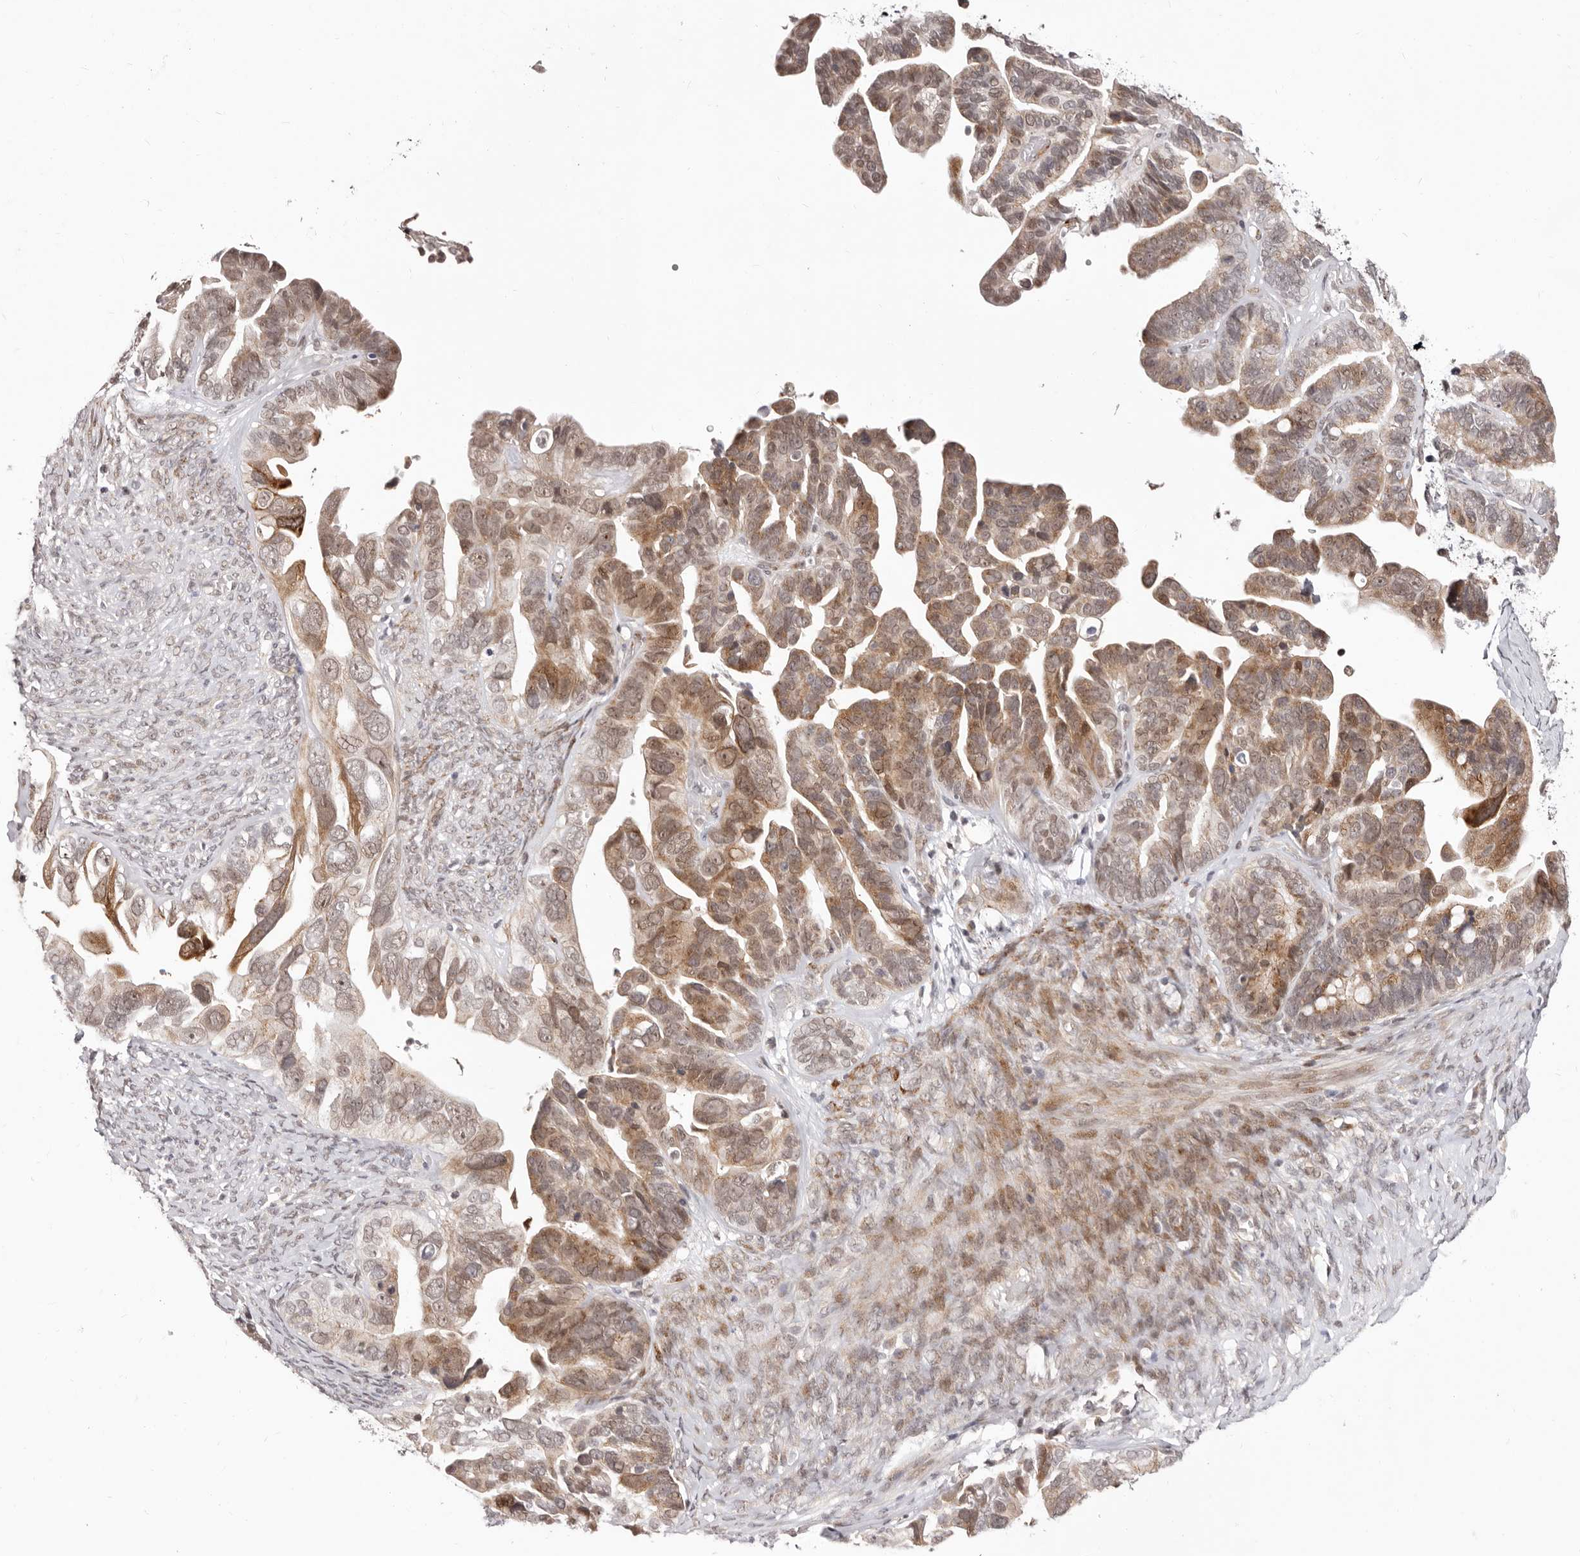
{"staining": {"intensity": "moderate", "quantity": ">75%", "location": "cytoplasmic/membranous,nuclear"}, "tissue": "ovarian cancer", "cell_type": "Tumor cells", "image_type": "cancer", "snomed": [{"axis": "morphology", "description": "Cystadenocarcinoma, serous, NOS"}, {"axis": "topography", "description": "Ovary"}], "caption": "A micrograph of ovarian cancer stained for a protein shows moderate cytoplasmic/membranous and nuclear brown staining in tumor cells.", "gene": "SRCAP", "patient": {"sex": "female", "age": 56}}